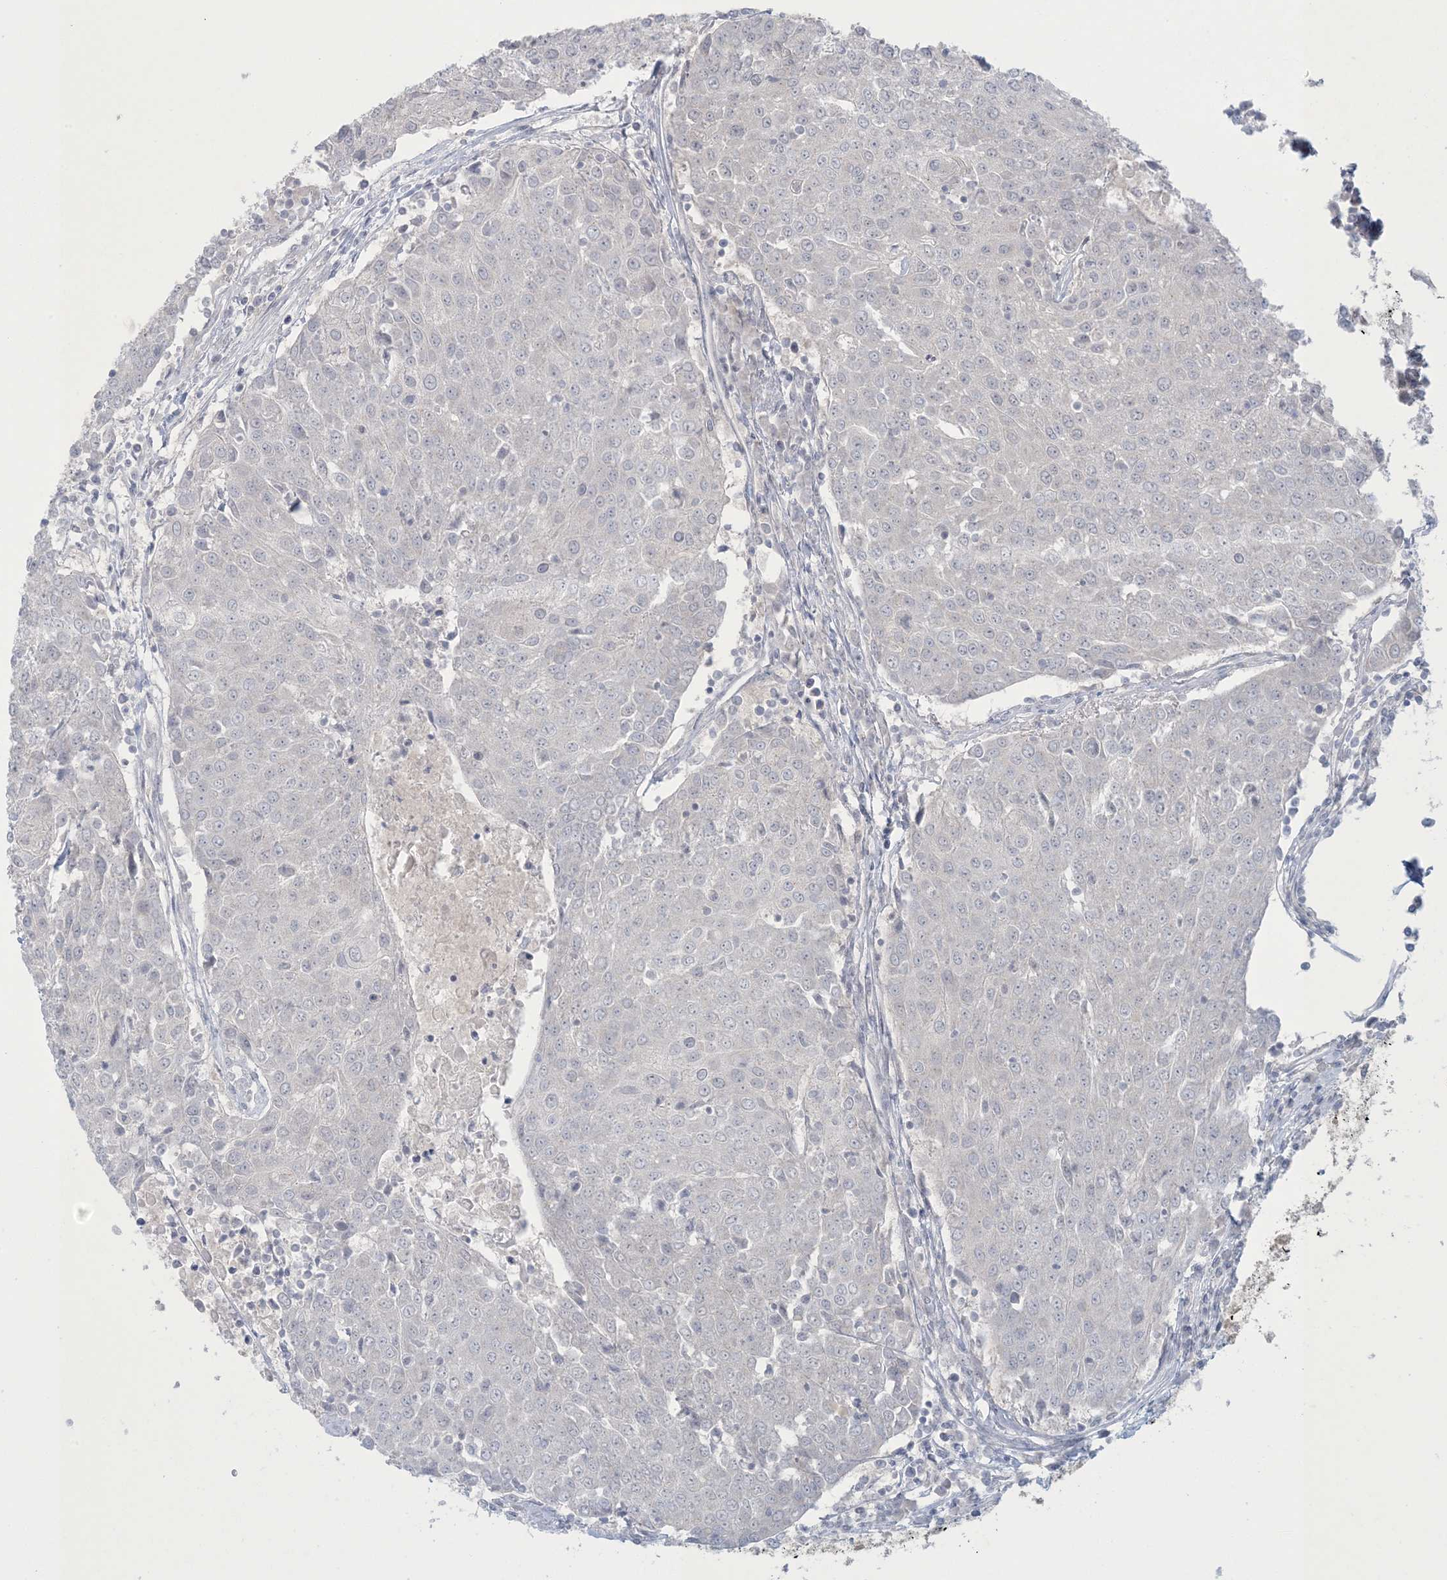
{"staining": {"intensity": "negative", "quantity": "none", "location": "none"}, "tissue": "urothelial cancer", "cell_type": "Tumor cells", "image_type": "cancer", "snomed": [{"axis": "morphology", "description": "Urothelial carcinoma, High grade"}, {"axis": "topography", "description": "Urinary bladder"}], "caption": "Protein analysis of urothelial carcinoma (high-grade) reveals no significant positivity in tumor cells.", "gene": "NRBP2", "patient": {"sex": "female", "age": 85}}